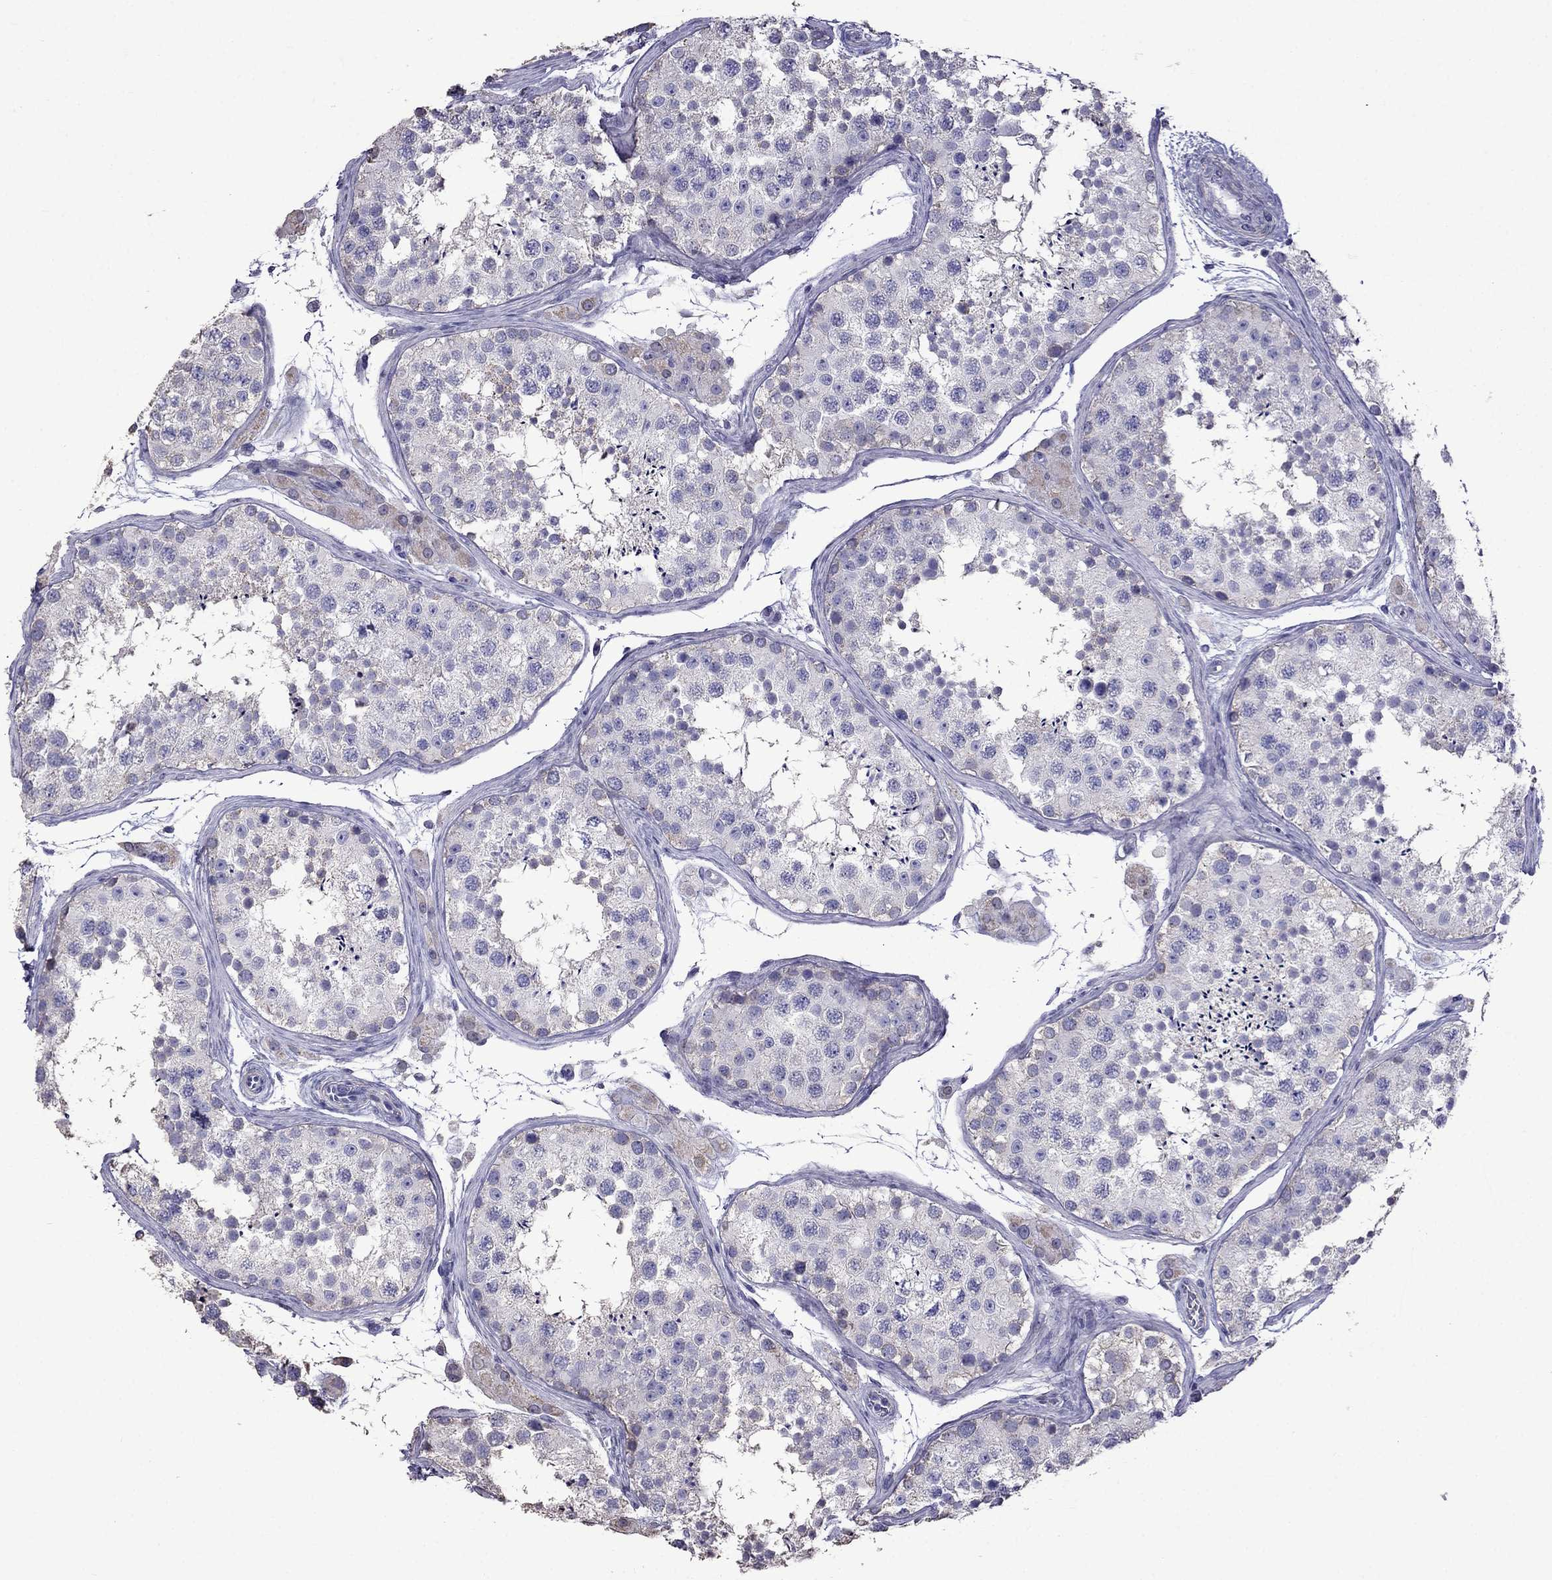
{"staining": {"intensity": "negative", "quantity": "none", "location": "none"}, "tissue": "testis", "cell_type": "Cells in seminiferous ducts", "image_type": "normal", "snomed": [{"axis": "morphology", "description": "Normal tissue, NOS"}, {"axis": "topography", "description": "Testis"}], "caption": "An image of testis stained for a protein displays no brown staining in cells in seminiferous ducts. The staining was performed using DAB to visualize the protein expression in brown, while the nuclei were stained in blue with hematoxylin (Magnification: 20x).", "gene": "AK5", "patient": {"sex": "male", "age": 41}}